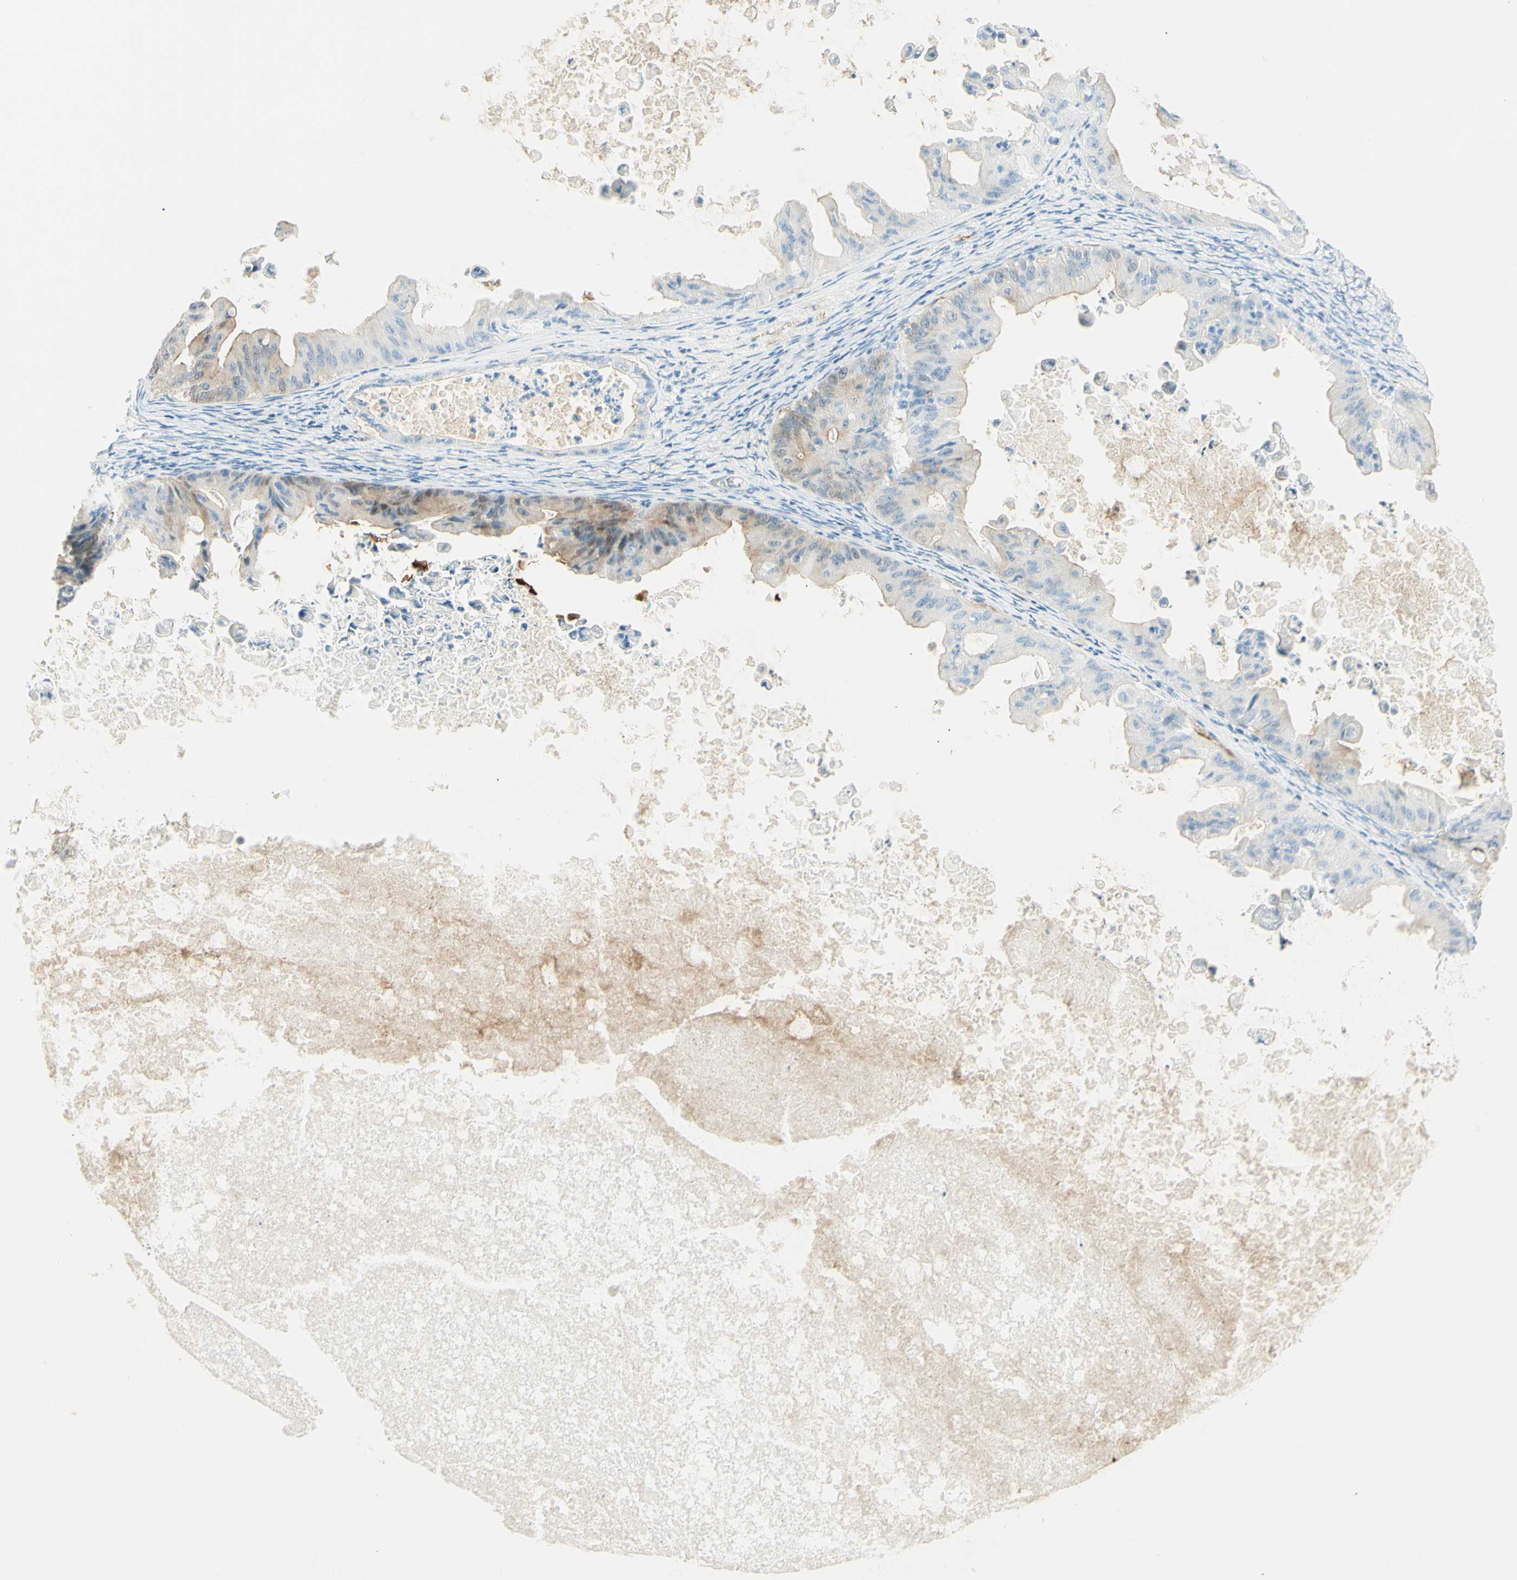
{"staining": {"intensity": "weak", "quantity": "<25%", "location": "cytoplasmic/membranous"}, "tissue": "ovarian cancer", "cell_type": "Tumor cells", "image_type": "cancer", "snomed": [{"axis": "morphology", "description": "Cystadenocarcinoma, mucinous, NOS"}, {"axis": "topography", "description": "Ovary"}], "caption": "Human ovarian cancer stained for a protein using IHC reveals no staining in tumor cells.", "gene": "TMEM132D", "patient": {"sex": "female", "age": 37}}